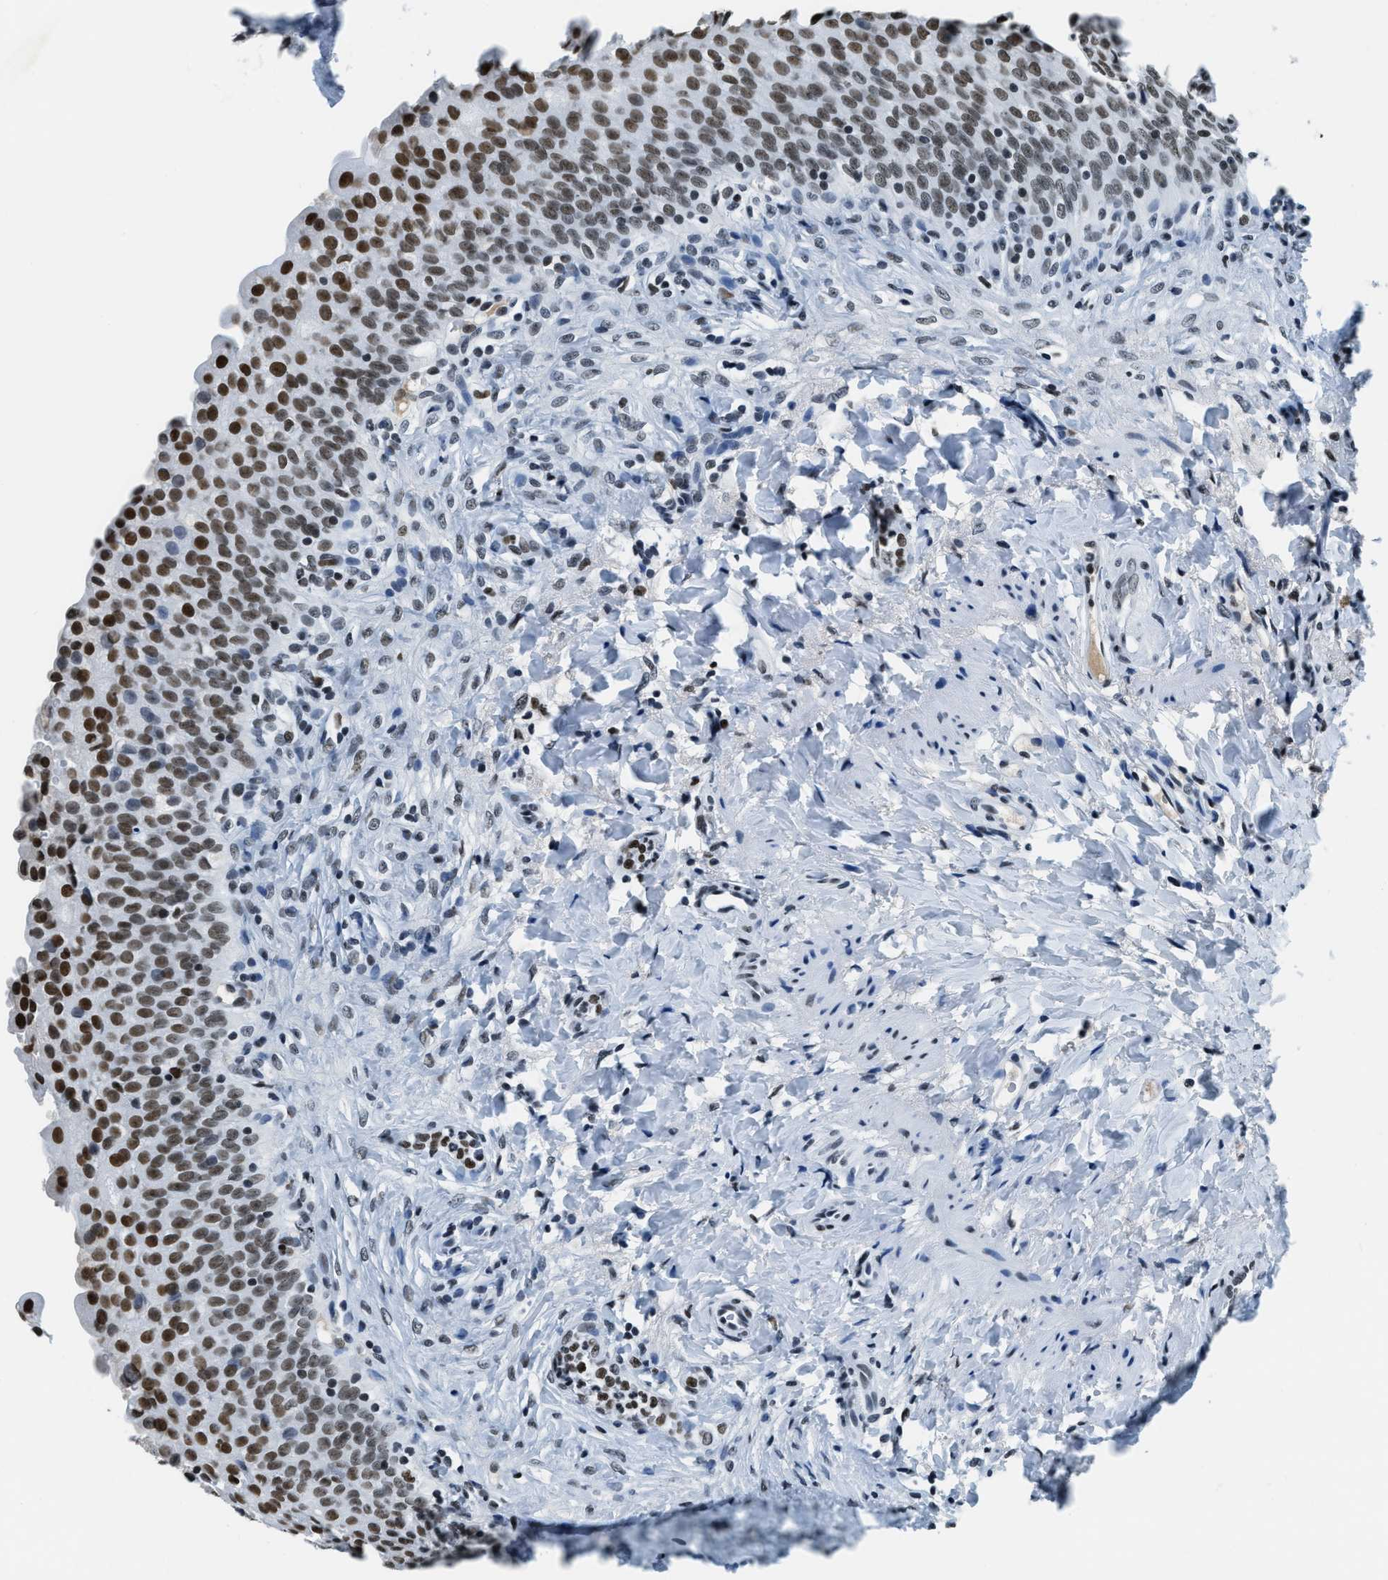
{"staining": {"intensity": "strong", "quantity": ">75%", "location": "nuclear"}, "tissue": "urinary bladder", "cell_type": "Urothelial cells", "image_type": "normal", "snomed": [{"axis": "morphology", "description": "Urothelial carcinoma, High grade"}, {"axis": "topography", "description": "Urinary bladder"}], "caption": "IHC (DAB (3,3'-diaminobenzidine)) staining of normal human urinary bladder reveals strong nuclear protein expression in about >75% of urothelial cells. (Brightfield microscopy of DAB IHC at high magnification).", "gene": "TOP1", "patient": {"sex": "male", "age": 46}}